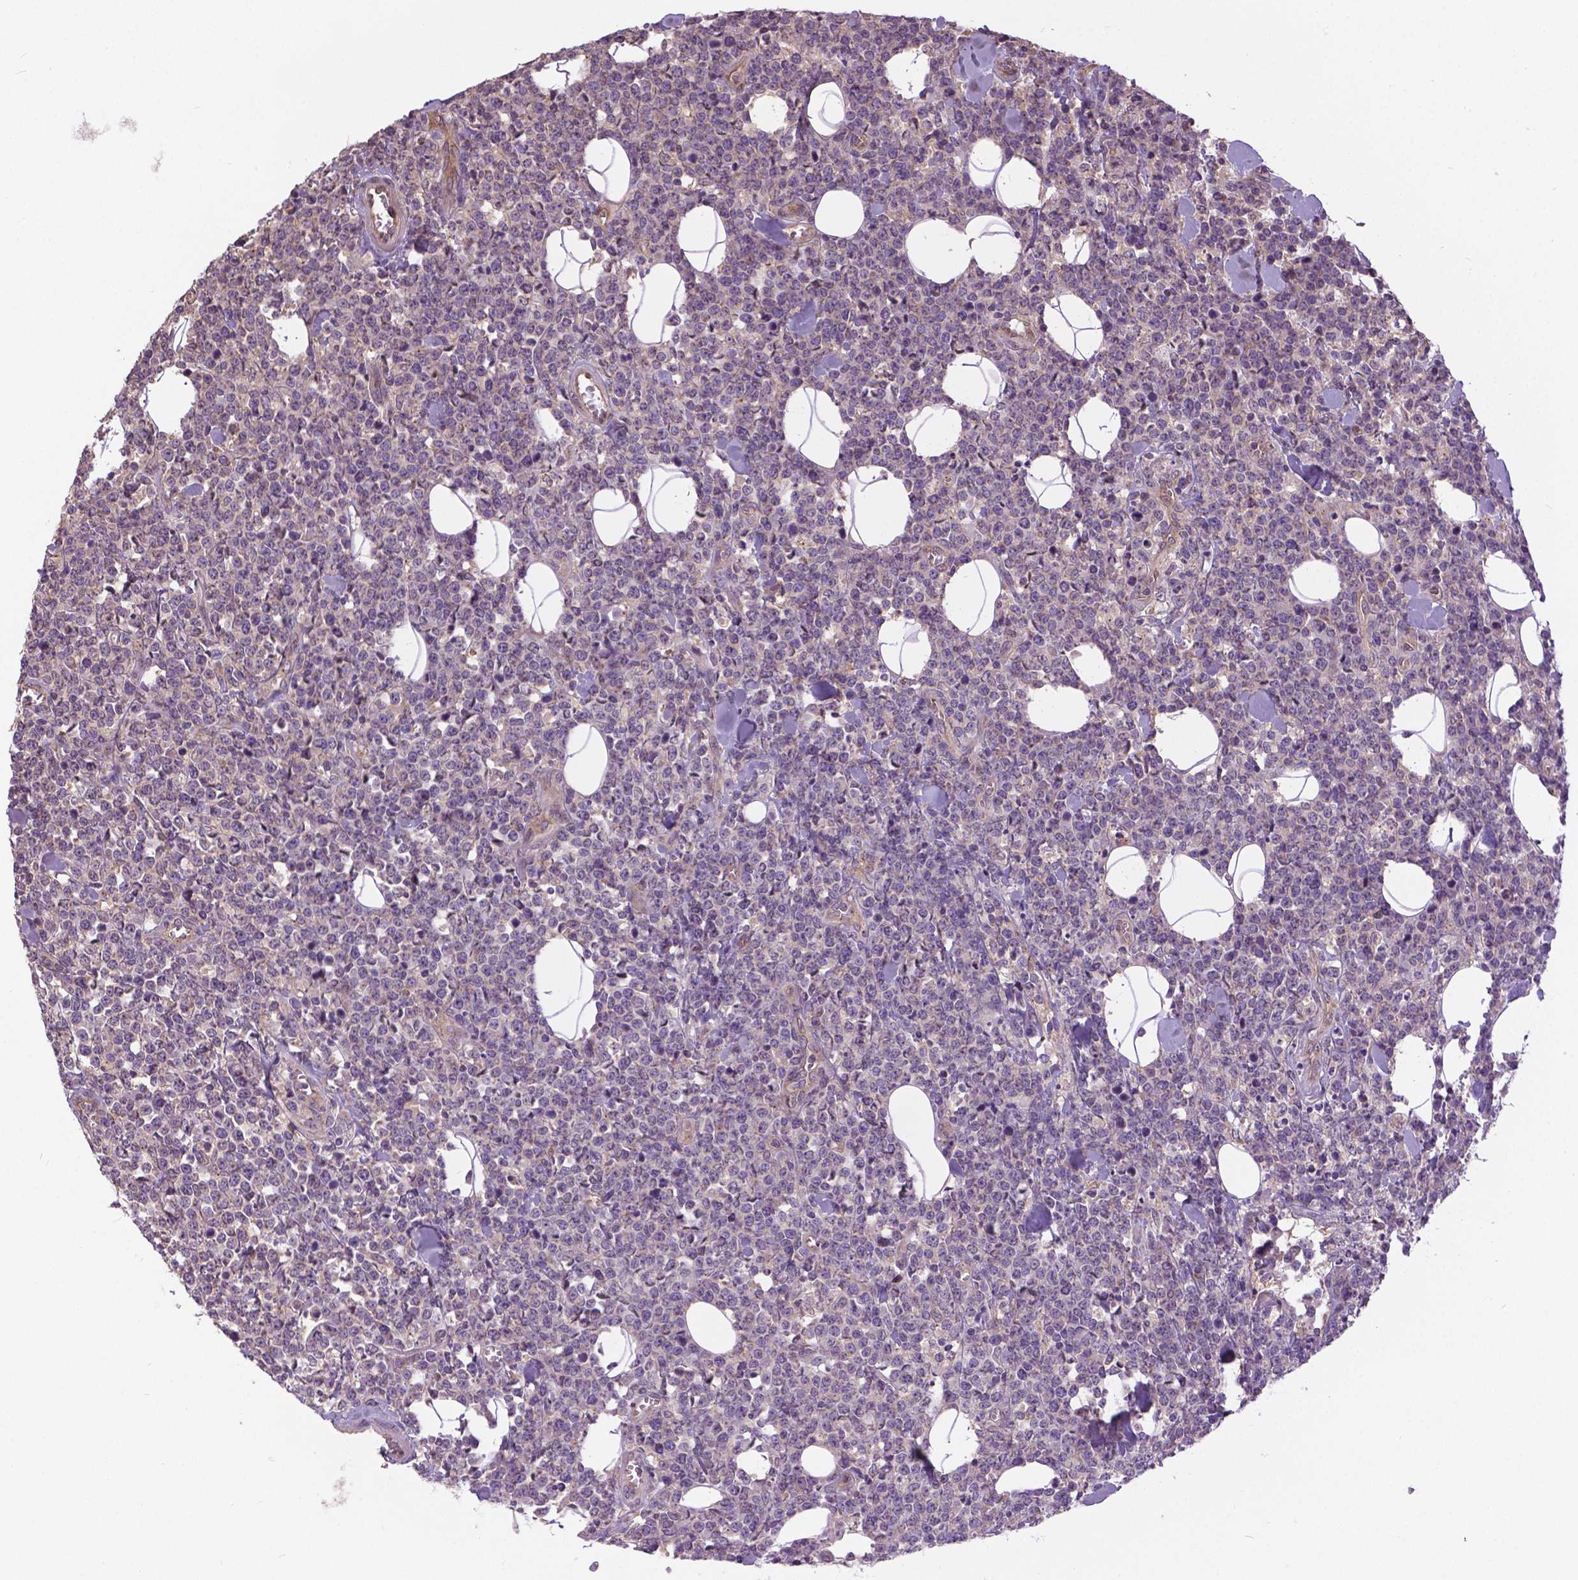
{"staining": {"intensity": "negative", "quantity": "none", "location": "none"}, "tissue": "lymphoma", "cell_type": "Tumor cells", "image_type": "cancer", "snomed": [{"axis": "morphology", "description": "Malignant lymphoma, non-Hodgkin's type, High grade"}, {"axis": "topography", "description": "Small intestine"}], "caption": "Tumor cells are negative for protein expression in human lymphoma.", "gene": "MZT1", "patient": {"sex": "female", "age": 56}}